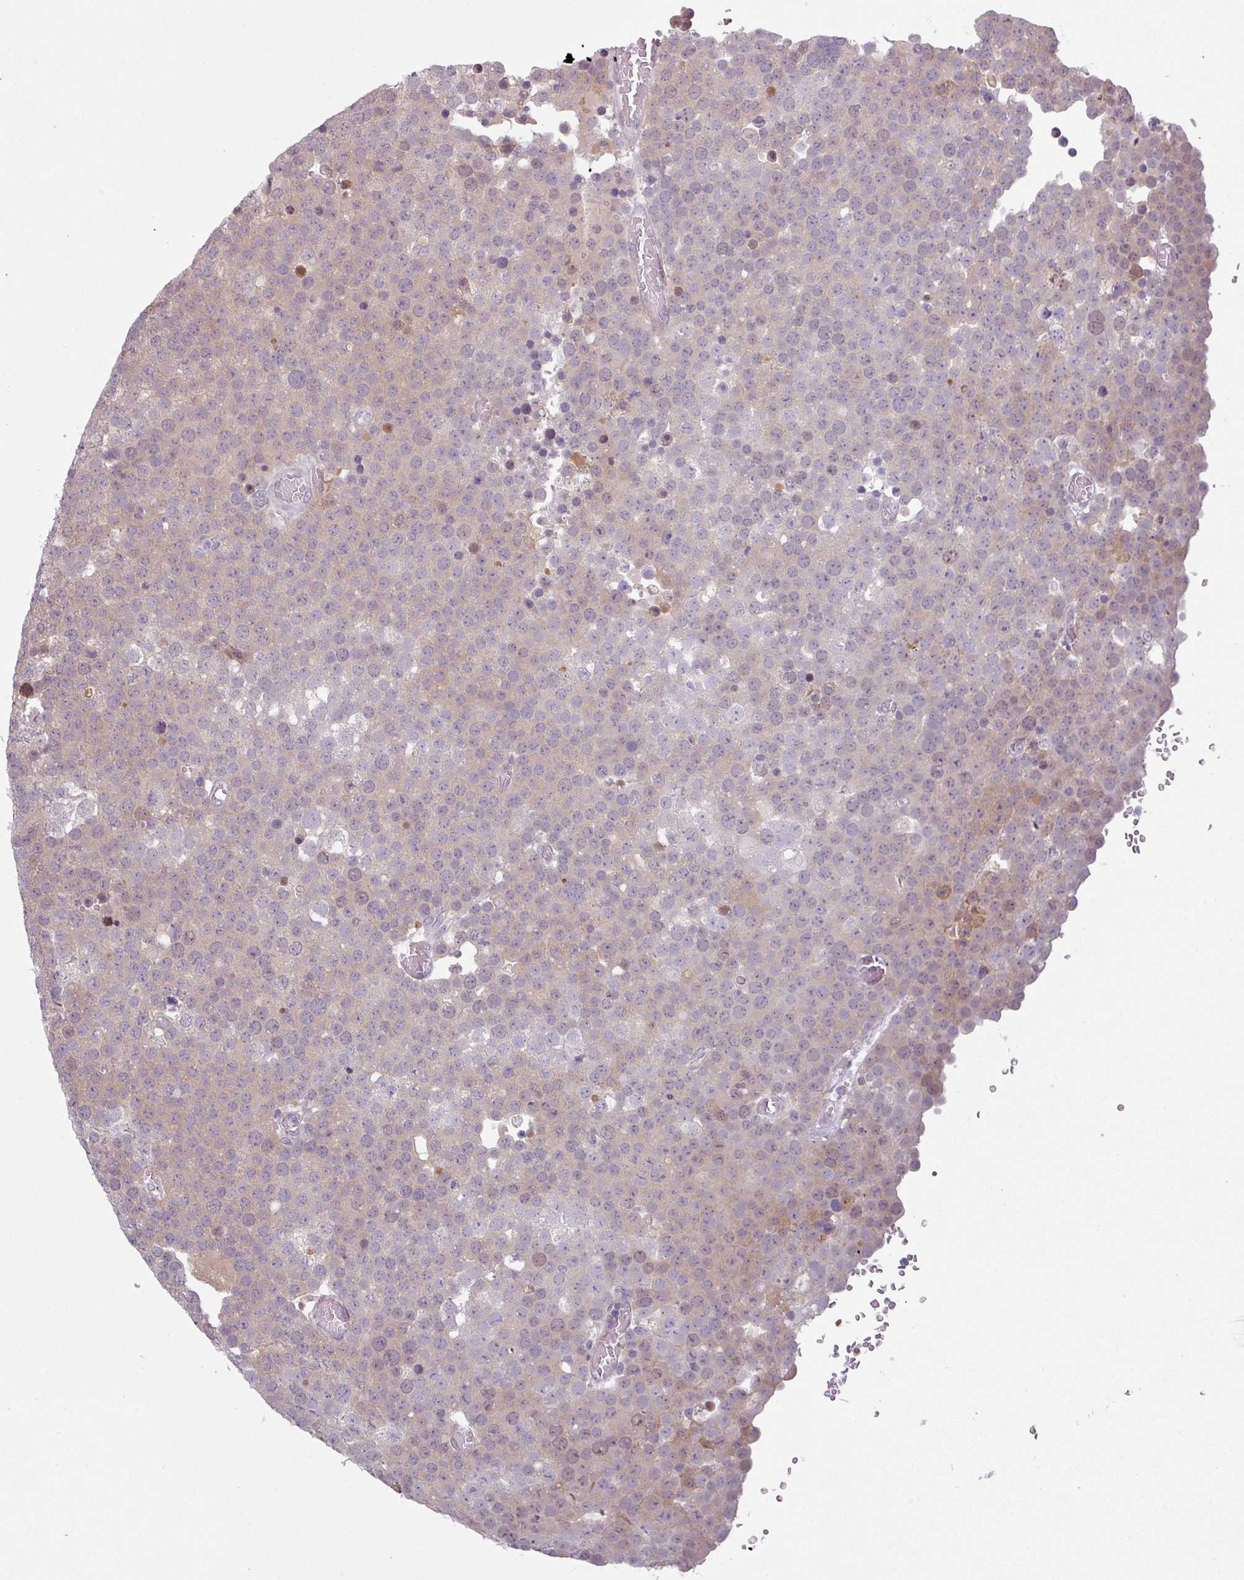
{"staining": {"intensity": "weak", "quantity": "<25%", "location": "cytoplasmic/membranous"}, "tissue": "testis cancer", "cell_type": "Tumor cells", "image_type": "cancer", "snomed": [{"axis": "morphology", "description": "Normal tissue, NOS"}, {"axis": "morphology", "description": "Seminoma, NOS"}, {"axis": "topography", "description": "Testis"}], "caption": "This is a micrograph of IHC staining of seminoma (testis), which shows no staining in tumor cells. The staining is performed using DAB brown chromogen with nuclei counter-stained in using hematoxylin.", "gene": "C2orf16", "patient": {"sex": "male", "age": 71}}